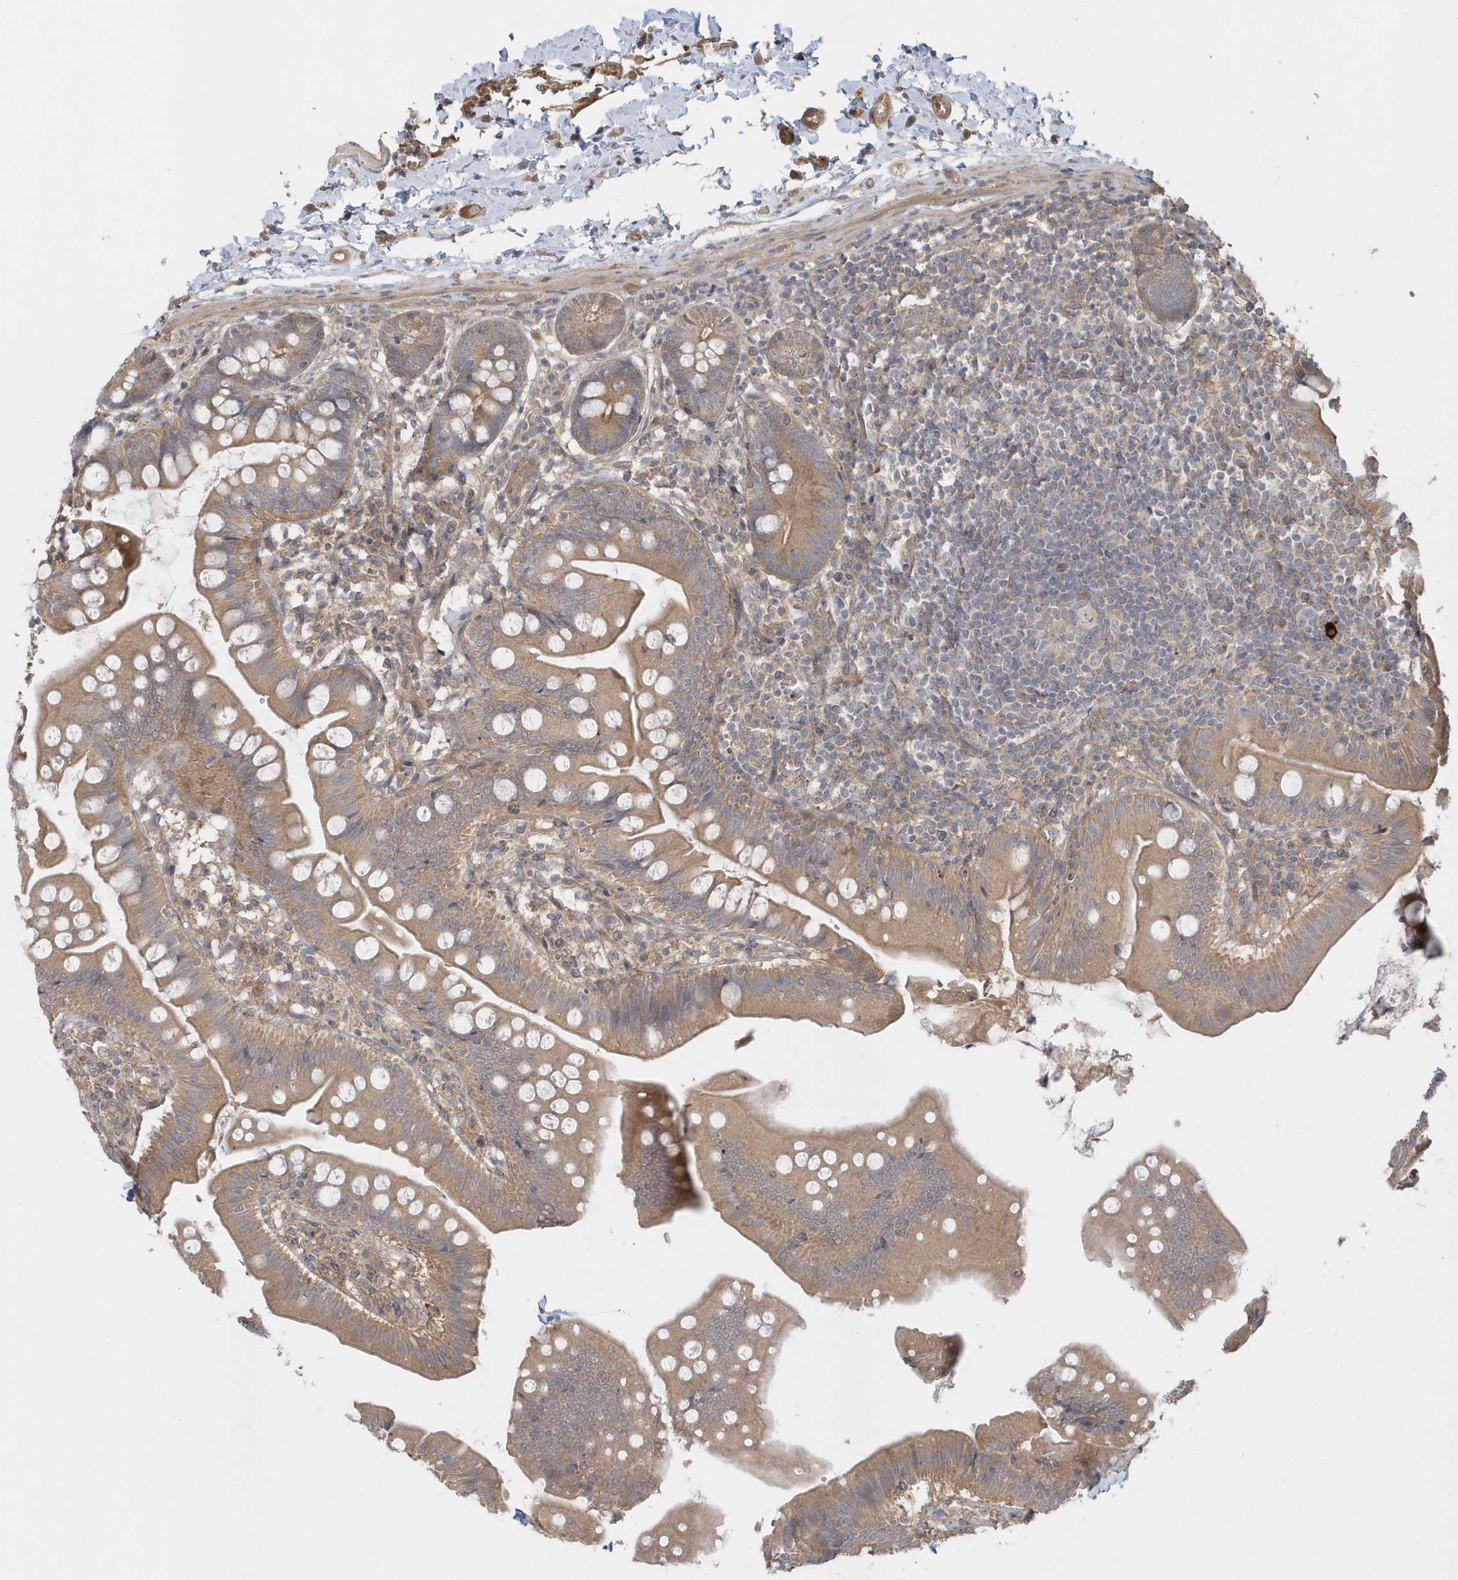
{"staining": {"intensity": "moderate", "quantity": "25%-75%", "location": "cytoplasmic/membranous"}, "tissue": "small intestine", "cell_type": "Glandular cells", "image_type": "normal", "snomed": [{"axis": "morphology", "description": "Normal tissue, NOS"}, {"axis": "topography", "description": "Small intestine"}], "caption": "A photomicrograph of human small intestine stained for a protein shows moderate cytoplasmic/membranous brown staining in glandular cells.", "gene": "ACTR1A", "patient": {"sex": "male", "age": 7}}